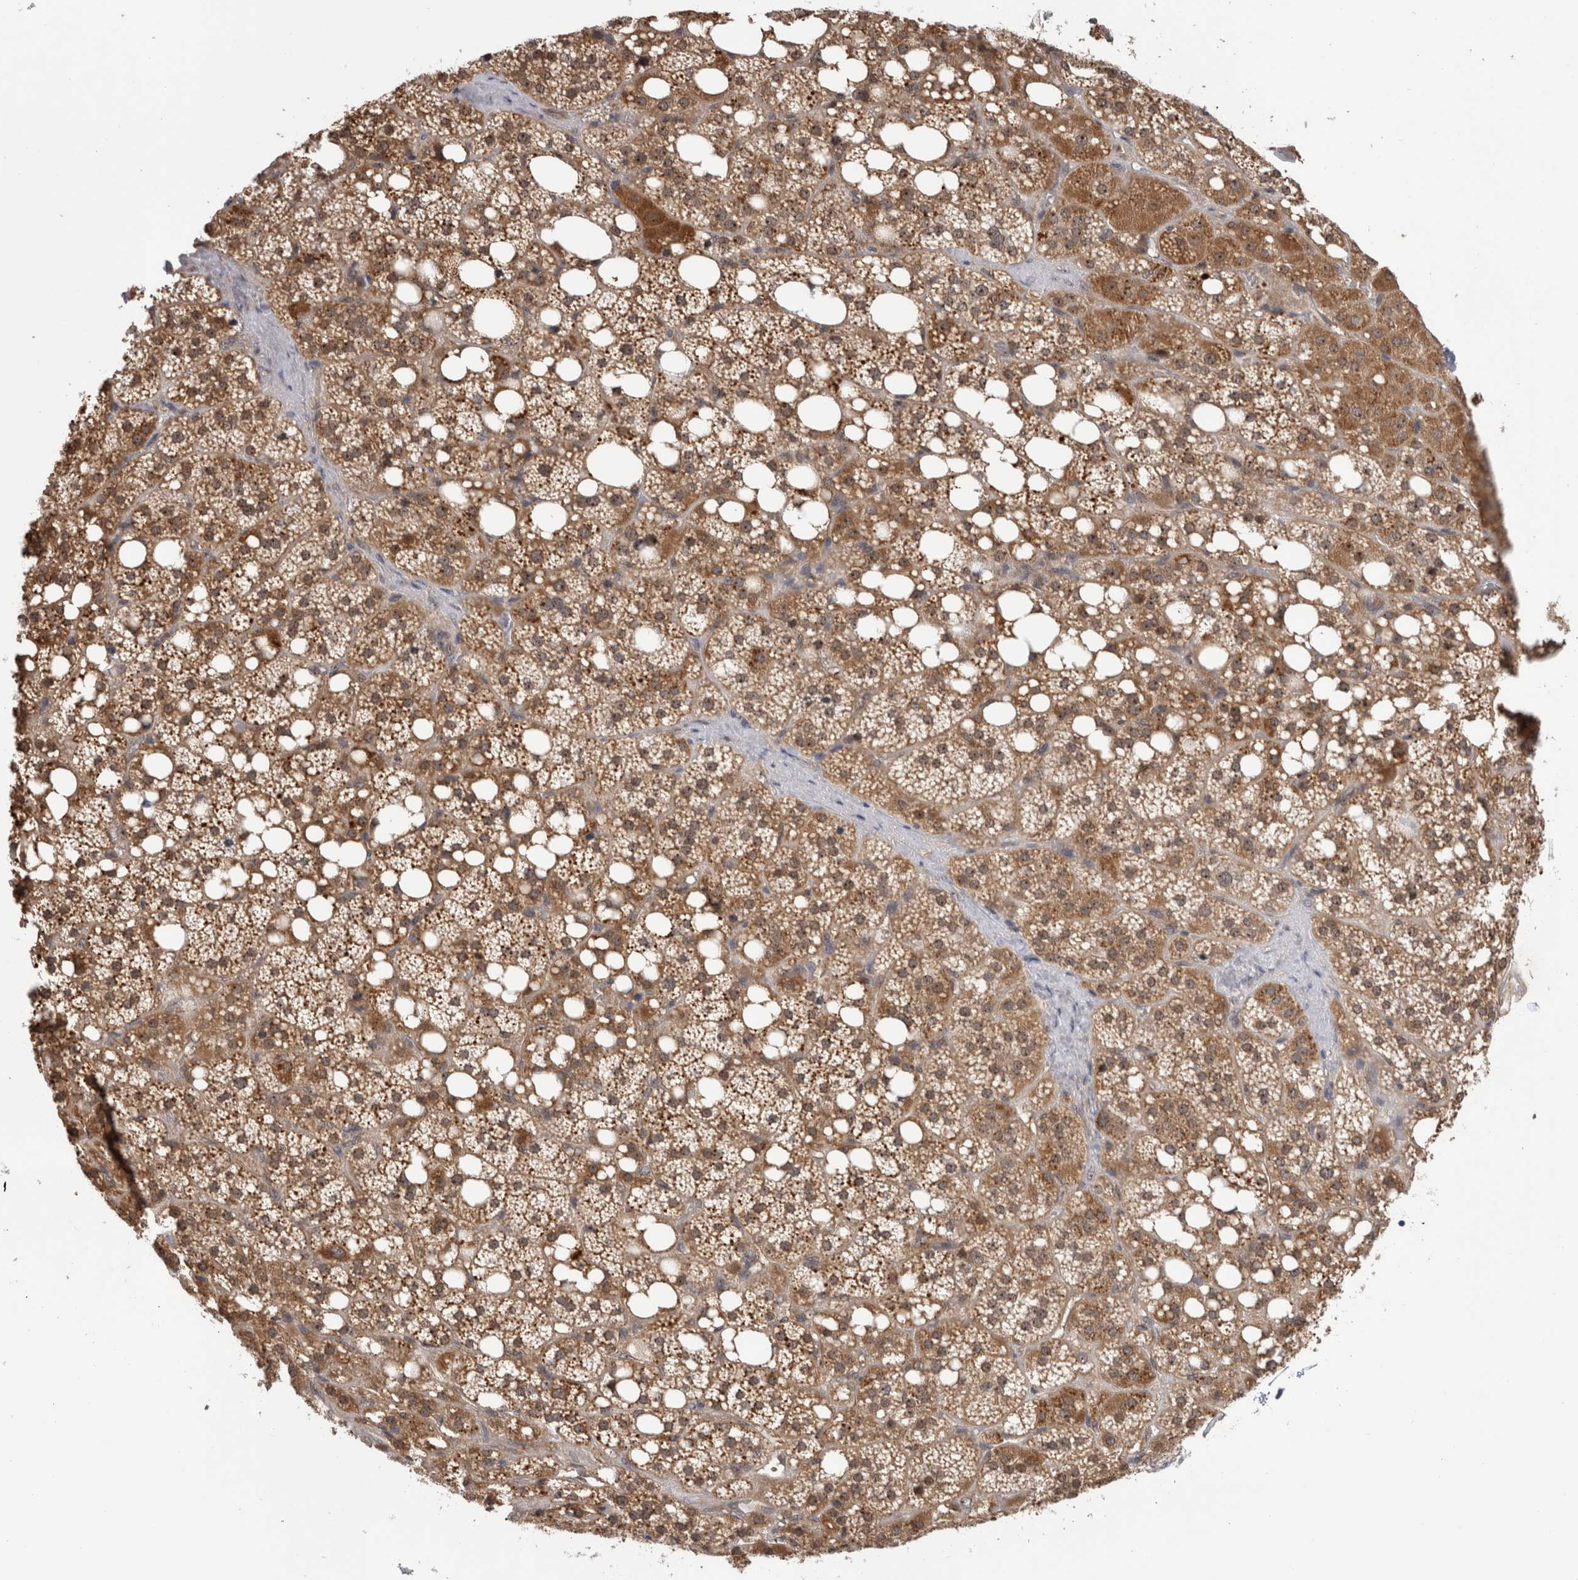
{"staining": {"intensity": "moderate", "quantity": ">75%", "location": "cytoplasmic/membranous,nuclear"}, "tissue": "adrenal gland", "cell_type": "Glandular cells", "image_type": "normal", "snomed": [{"axis": "morphology", "description": "Normal tissue, NOS"}, {"axis": "topography", "description": "Adrenal gland"}], "caption": "Moderate cytoplasmic/membranous,nuclear protein expression is identified in approximately >75% of glandular cells in adrenal gland.", "gene": "TDRD7", "patient": {"sex": "female", "age": 59}}